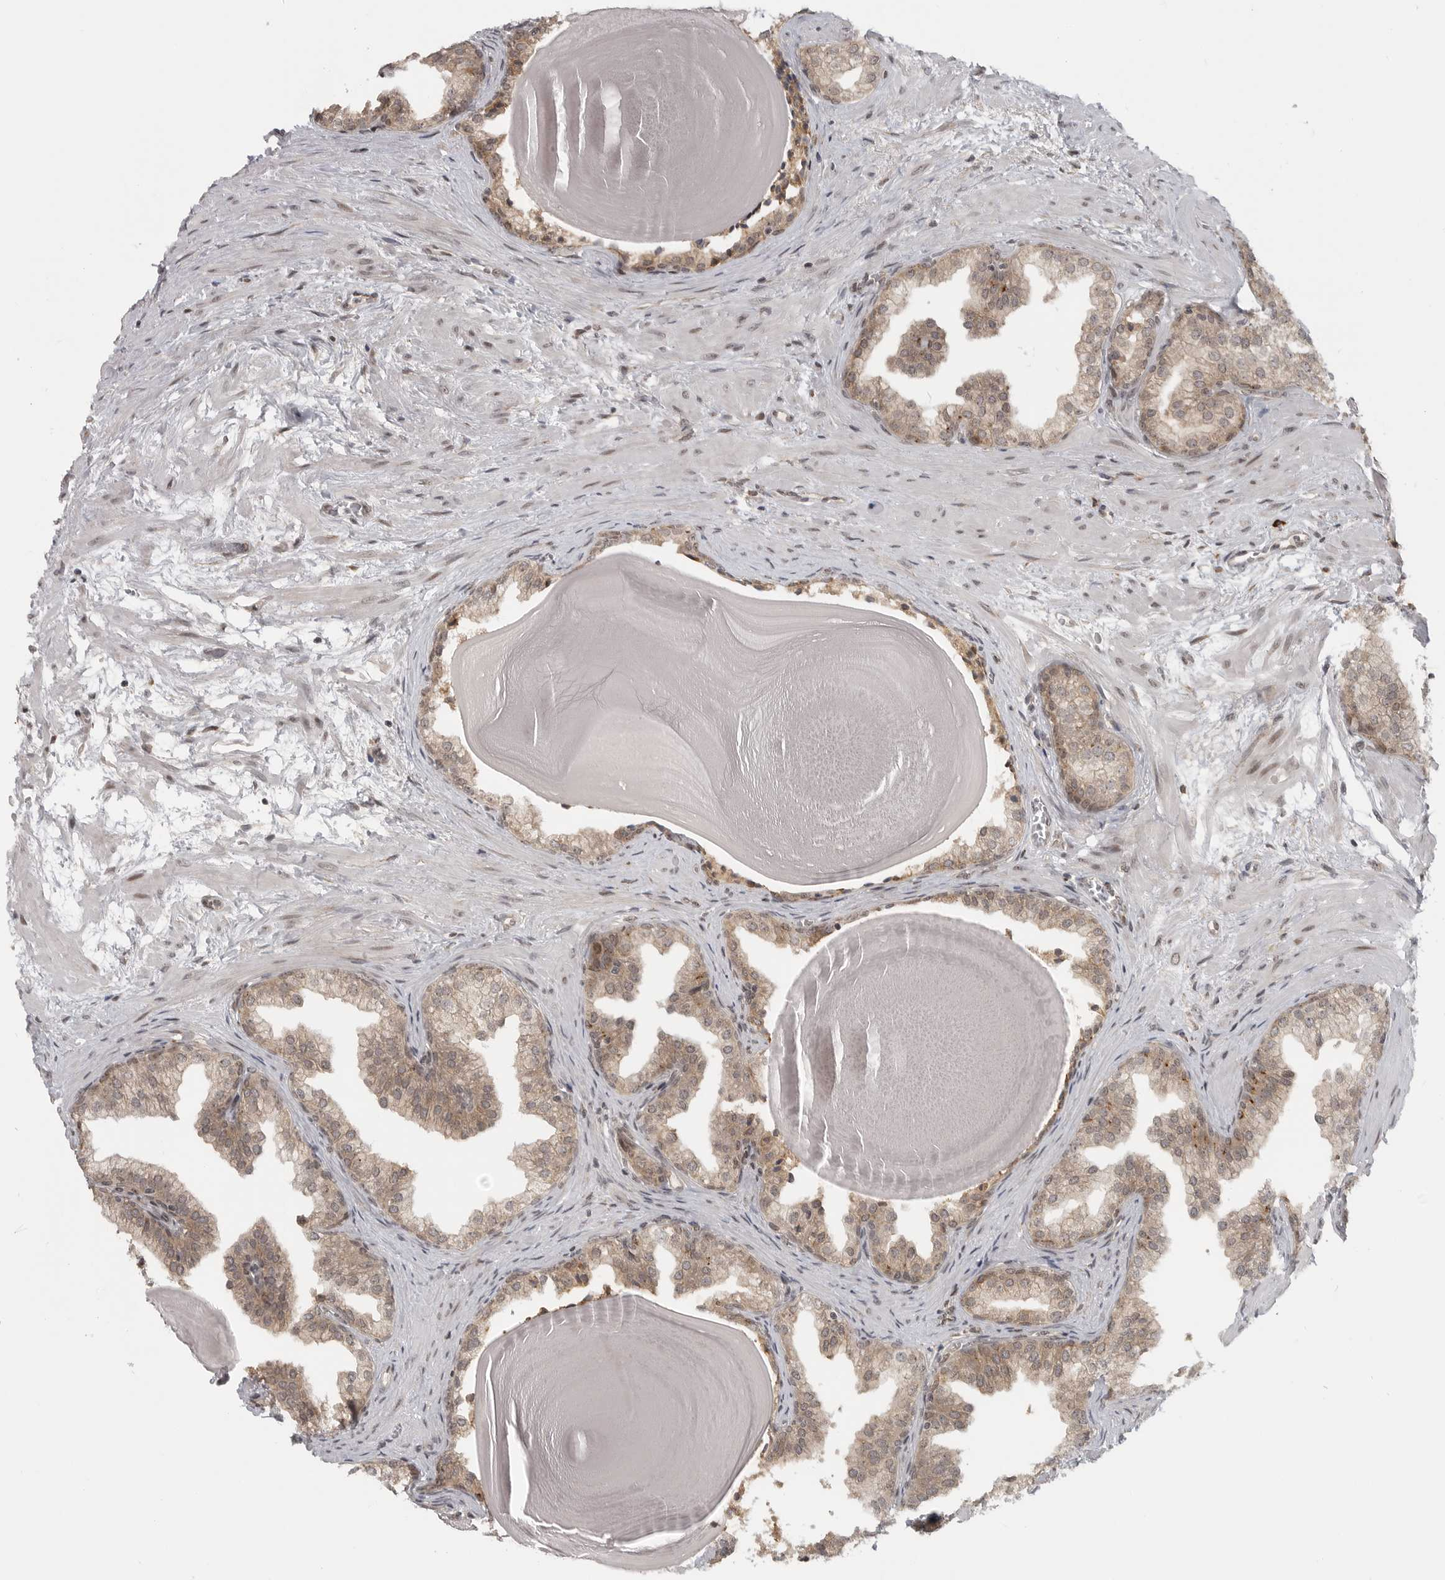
{"staining": {"intensity": "moderate", "quantity": ">75%", "location": "cytoplasmic/membranous"}, "tissue": "prostate", "cell_type": "Glandular cells", "image_type": "normal", "snomed": [{"axis": "morphology", "description": "Normal tissue, NOS"}, {"axis": "topography", "description": "Prostate"}], "caption": "This is an image of IHC staining of normal prostate, which shows moderate expression in the cytoplasmic/membranous of glandular cells.", "gene": "CEP295NL", "patient": {"sex": "male", "age": 48}}